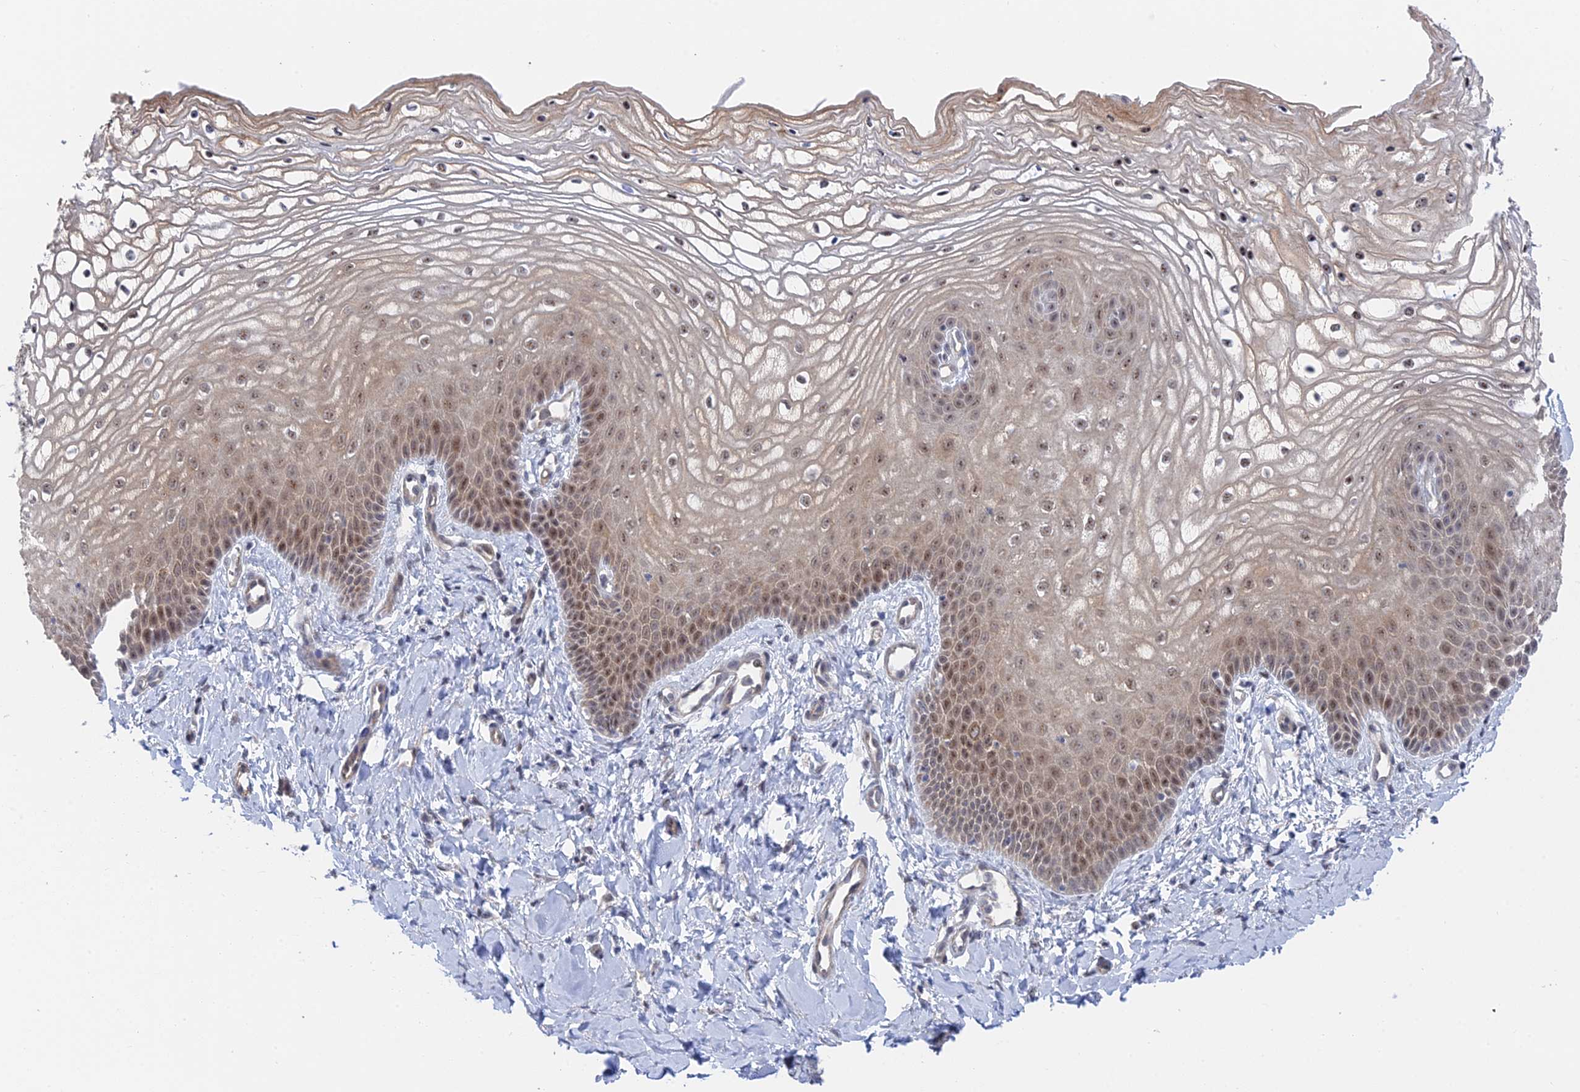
{"staining": {"intensity": "moderate", "quantity": ">75%", "location": "nuclear"}, "tissue": "vagina", "cell_type": "Squamous epithelial cells", "image_type": "normal", "snomed": [{"axis": "morphology", "description": "Normal tissue, NOS"}, {"axis": "topography", "description": "Vagina"}, {"axis": "topography", "description": "Cervix"}], "caption": "Immunohistochemistry histopathology image of benign vagina: vagina stained using immunohistochemistry shows medium levels of moderate protein expression localized specifically in the nuclear of squamous epithelial cells, appearing as a nuclear brown color.", "gene": "CFAP92", "patient": {"sex": "female", "age": 40}}